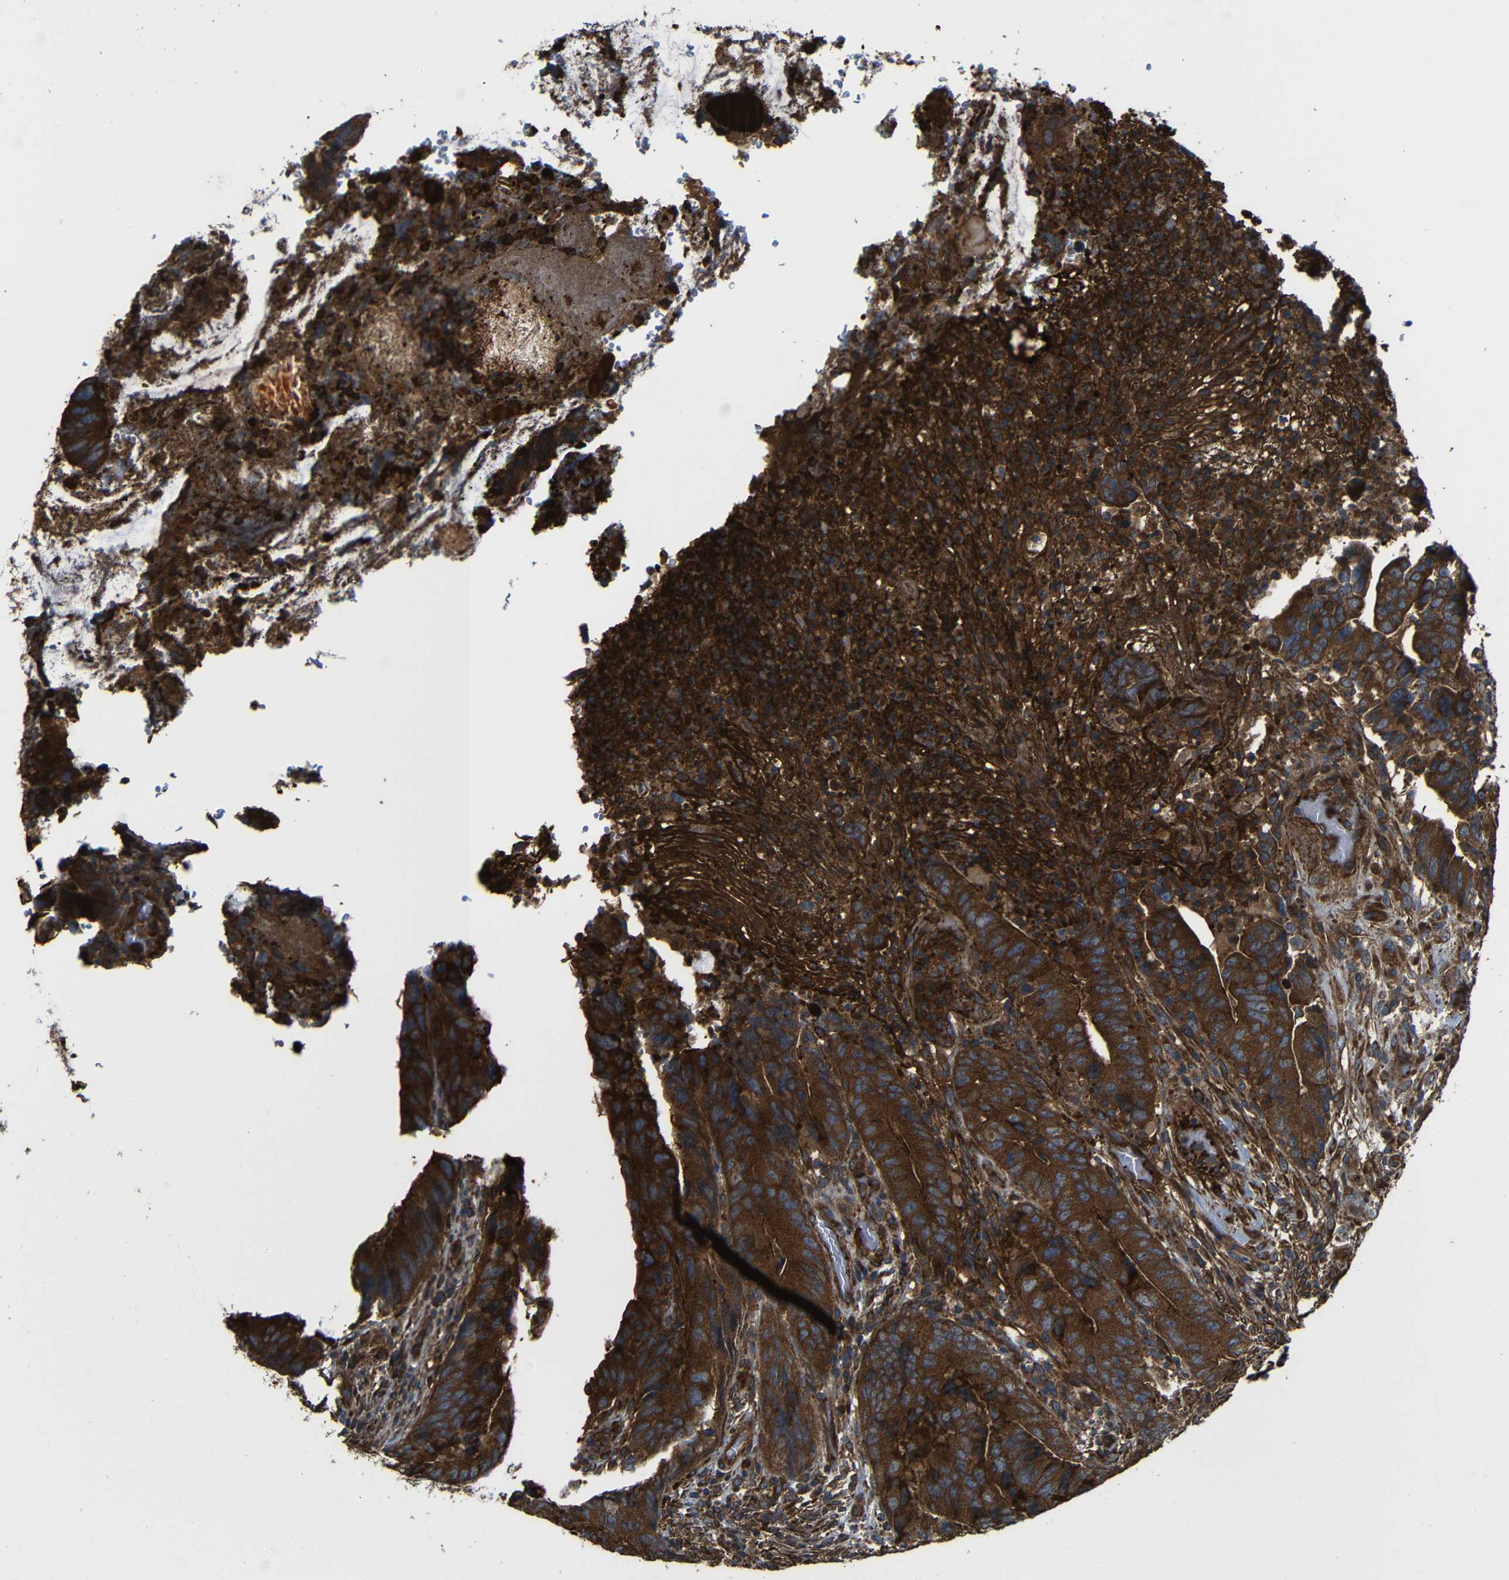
{"staining": {"intensity": "strong", "quantity": ">75%", "location": "cytoplasmic/membranous"}, "tissue": "colorectal cancer", "cell_type": "Tumor cells", "image_type": "cancer", "snomed": [{"axis": "morphology", "description": "Normal tissue, NOS"}, {"axis": "morphology", "description": "Adenocarcinoma, NOS"}, {"axis": "topography", "description": "Colon"}], "caption": "Immunohistochemical staining of colorectal cancer shows strong cytoplasmic/membranous protein positivity in about >75% of tumor cells.", "gene": "PTCH1", "patient": {"sex": "male", "age": 56}}